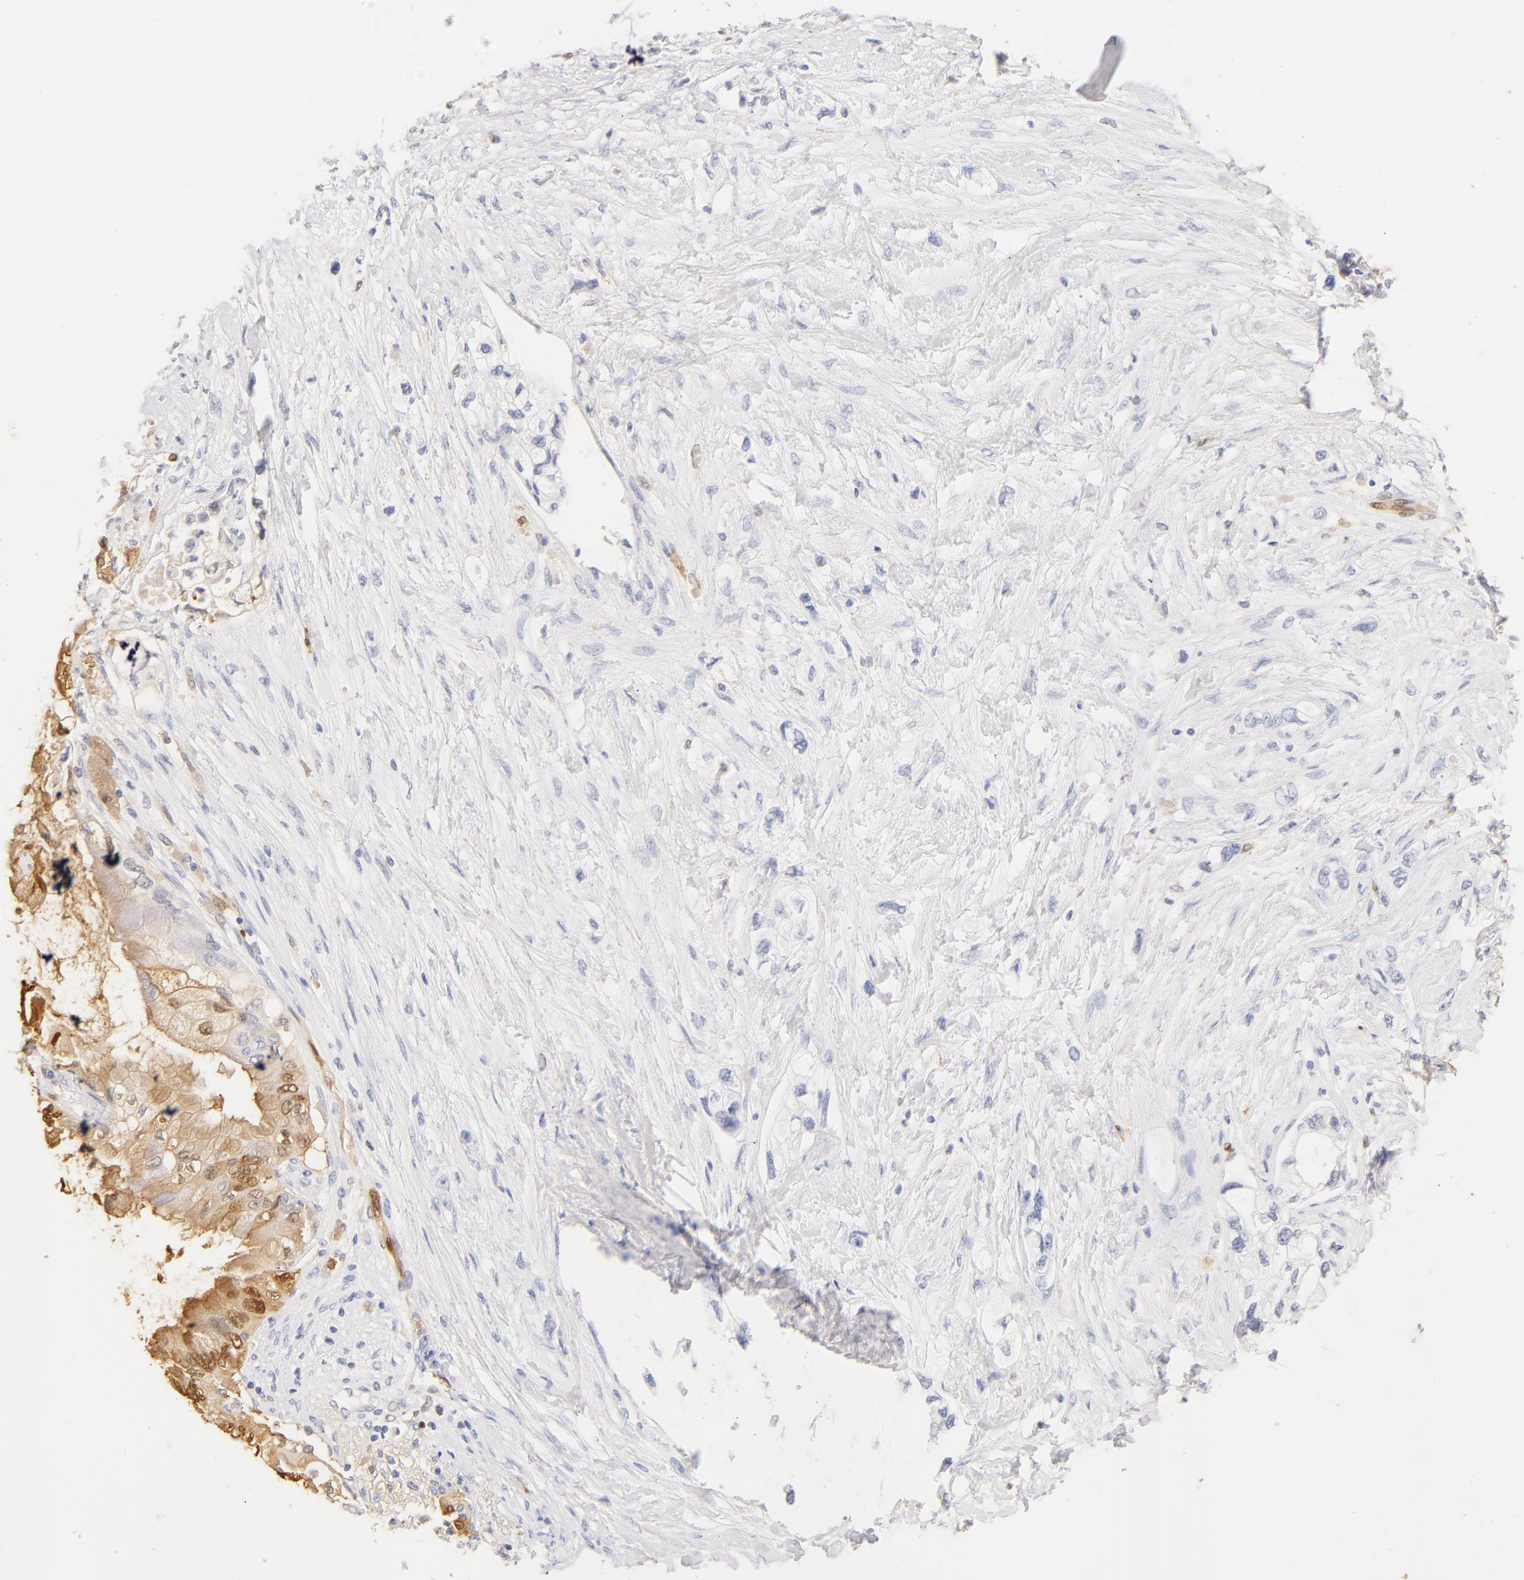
{"staining": {"intensity": "moderate", "quantity": "<25%", "location": "nuclear"}, "tissue": "pancreatic cancer", "cell_type": "Tumor cells", "image_type": "cancer", "snomed": [{"axis": "morphology", "description": "Adenocarcinoma, NOS"}, {"axis": "topography", "description": "Pancreas"}], "caption": "Brown immunohistochemical staining in pancreatic cancer (adenocarcinoma) exhibits moderate nuclear positivity in about <25% of tumor cells. (IHC, brightfield microscopy, high magnification).", "gene": "CA2", "patient": {"sex": "female", "age": 70}}